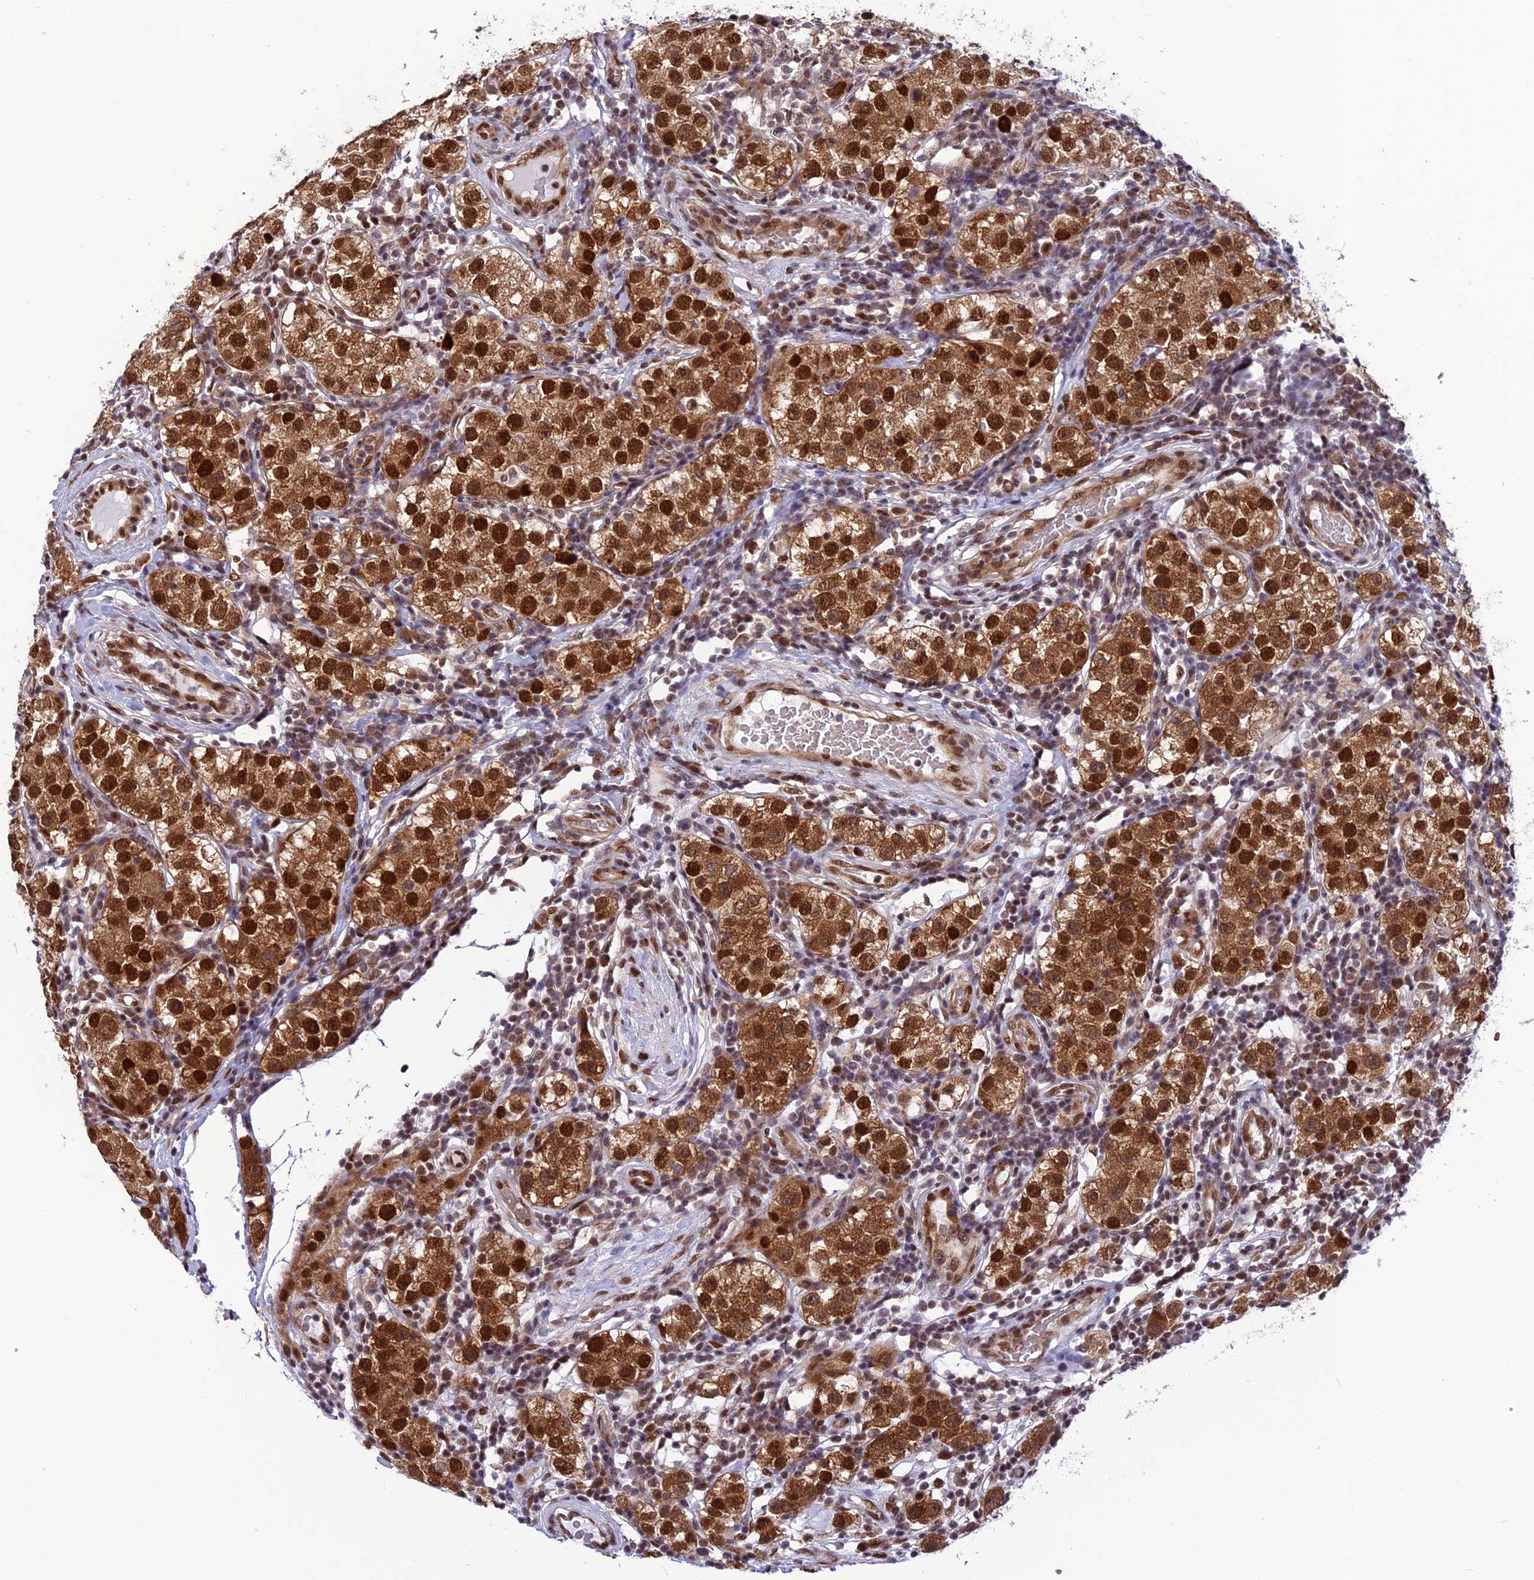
{"staining": {"intensity": "strong", "quantity": ">75%", "location": "cytoplasmic/membranous,nuclear"}, "tissue": "testis cancer", "cell_type": "Tumor cells", "image_type": "cancer", "snomed": [{"axis": "morphology", "description": "Seminoma, NOS"}, {"axis": "topography", "description": "Testis"}], "caption": "Immunohistochemical staining of testis cancer (seminoma) shows strong cytoplasmic/membranous and nuclear protein staining in approximately >75% of tumor cells.", "gene": "RTRAF", "patient": {"sex": "male", "age": 34}}